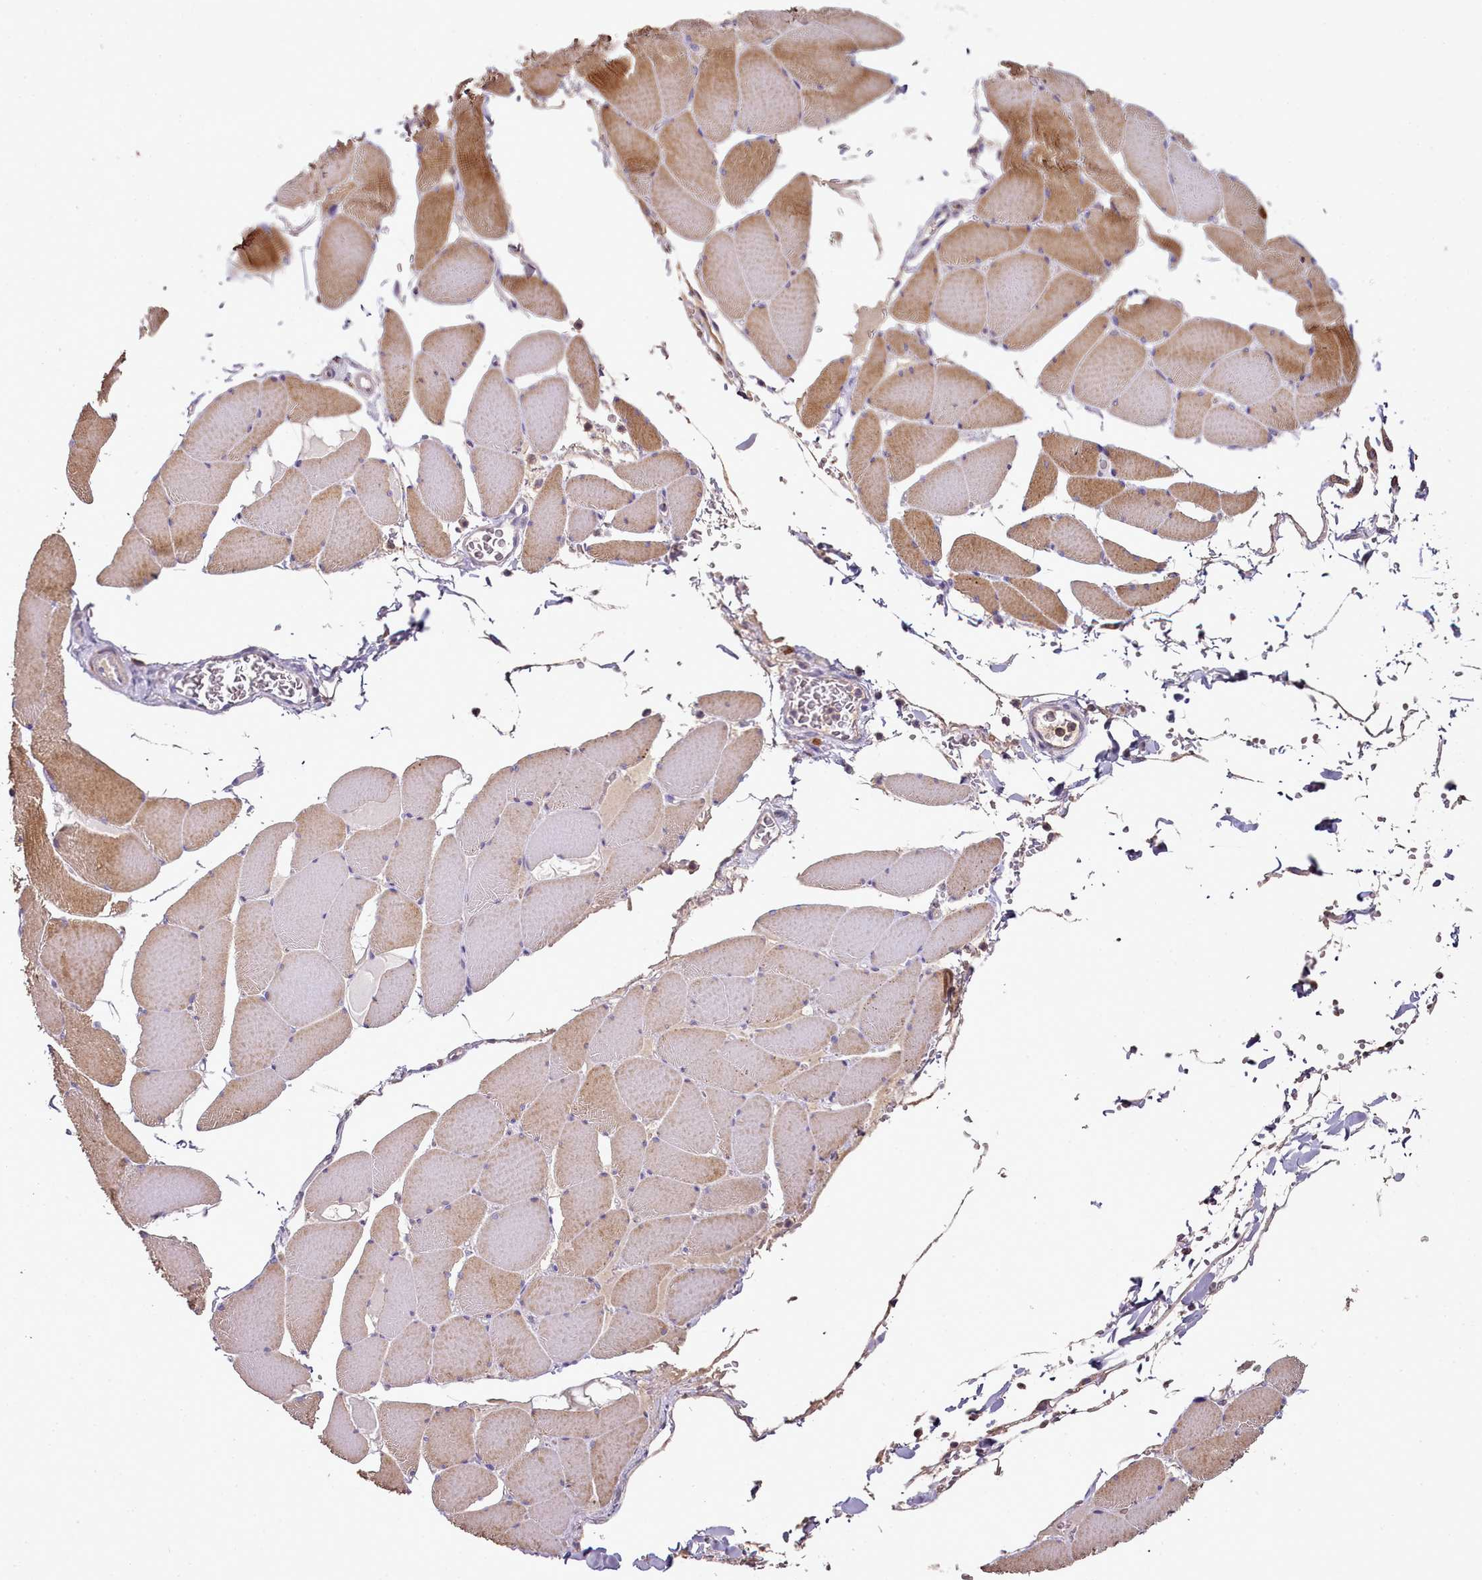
{"staining": {"intensity": "moderate", "quantity": "25%-75%", "location": "cytoplasmic/membranous"}, "tissue": "skeletal muscle", "cell_type": "Myocytes", "image_type": "normal", "snomed": [{"axis": "morphology", "description": "Normal tissue, NOS"}, {"axis": "topography", "description": "Skeletal muscle"}, {"axis": "topography", "description": "Head-Neck"}], "caption": "There is medium levels of moderate cytoplasmic/membranous expression in myocytes of normal skeletal muscle, as demonstrated by immunohistochemical staining (brown color).", "gene": "ACSS1", "patient": {"sex": "male", "age": 66}}